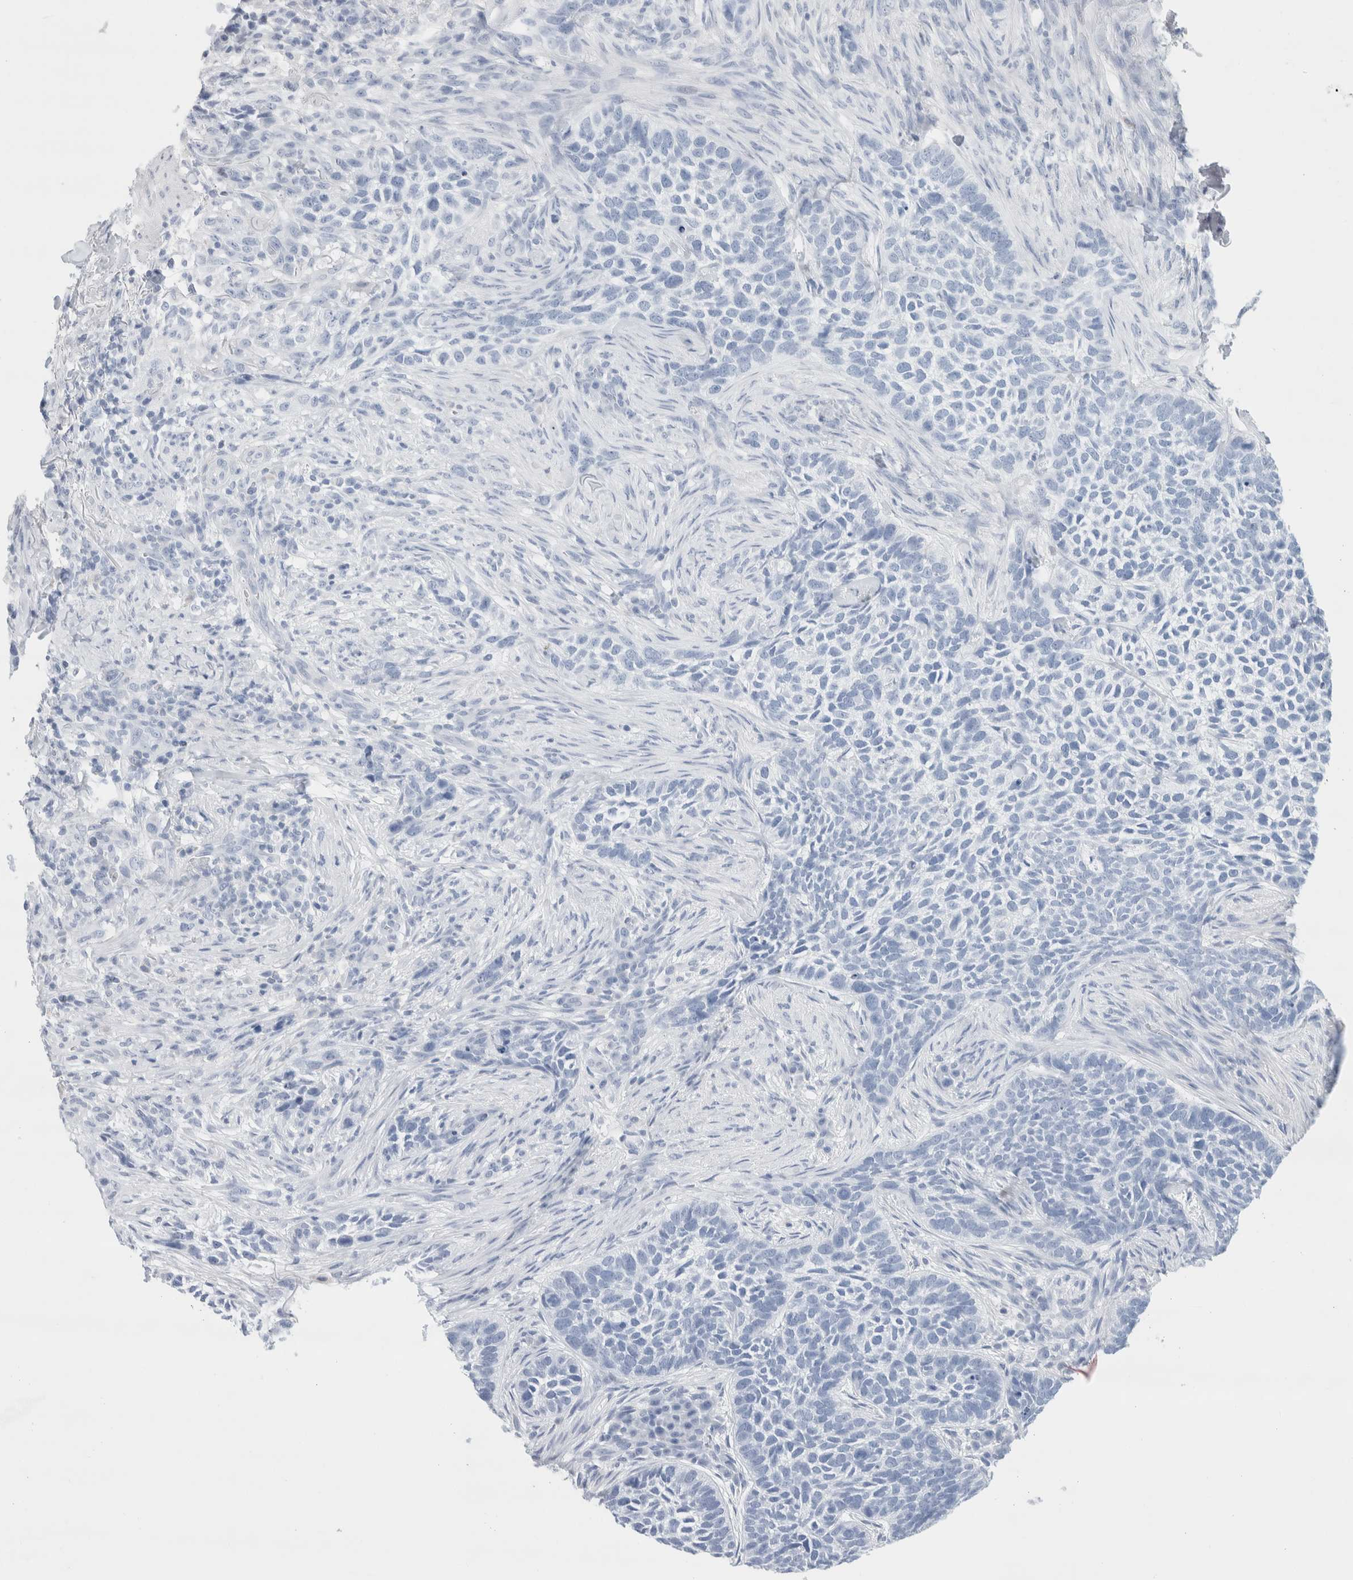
{"staining": {"intensity": "negative", "quantity": "none", "location": "none"}, "tissue": "skin cancer", "cell_type": "Tumor cells", "image_type": "cancer", "snomed": [{"axis": "morphology", "description": "Basal cell carcinoma"}, {"axis": "topography", "description": "Skin"}], "caption": "Tumor cells show no significant expression in skin basal cell carcinoma.", "gene": "ECHDC2", "patient": {"sex": "female", "age": 64}}